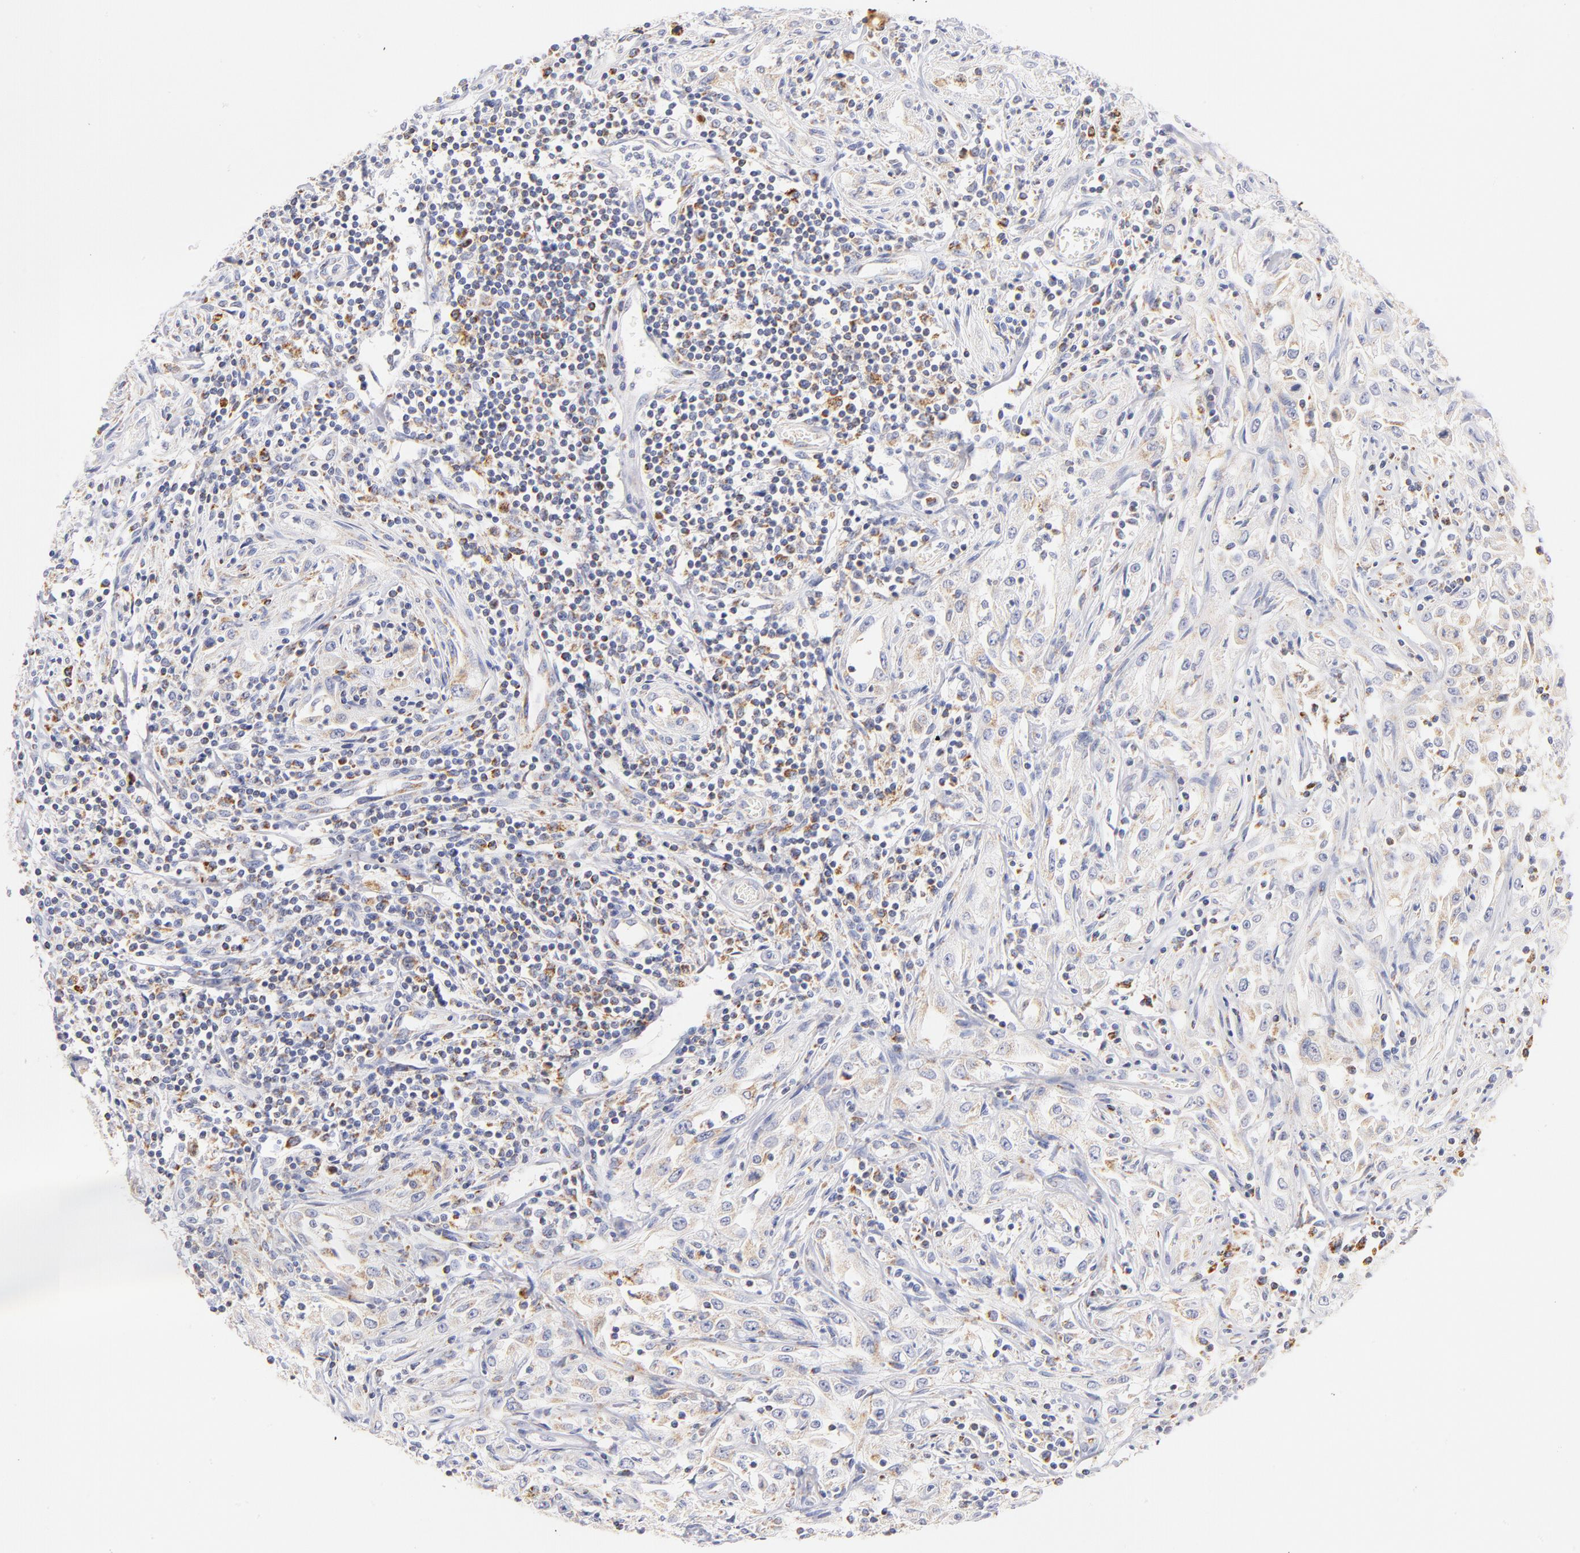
{"staining": {"intensity": "weak", "quantity": "25%-75%", "location": "cytoplasmic/membranous"}, "tissue": "head and neck cancer", "cell_type": "Tumor cells", "image_type": "cancer", "snomed": [{"axis": "morphology", "description": "Squamous cell carcinoma, NOS"}, {"axis": "topography", "description": "Oral tissue"}, {"axis": "topography", "description": "Head-Neck"}], "caption": "A brown stain labels weak cytoplasmic/membranous positivity of a protein in human head and neck cancer (squamous cell carcinoma) tumor cells. (IHC, brightfield microscopy, high magnification).", "gene": "AIFM1", "patient": {"sex": "female", "age": 76}}